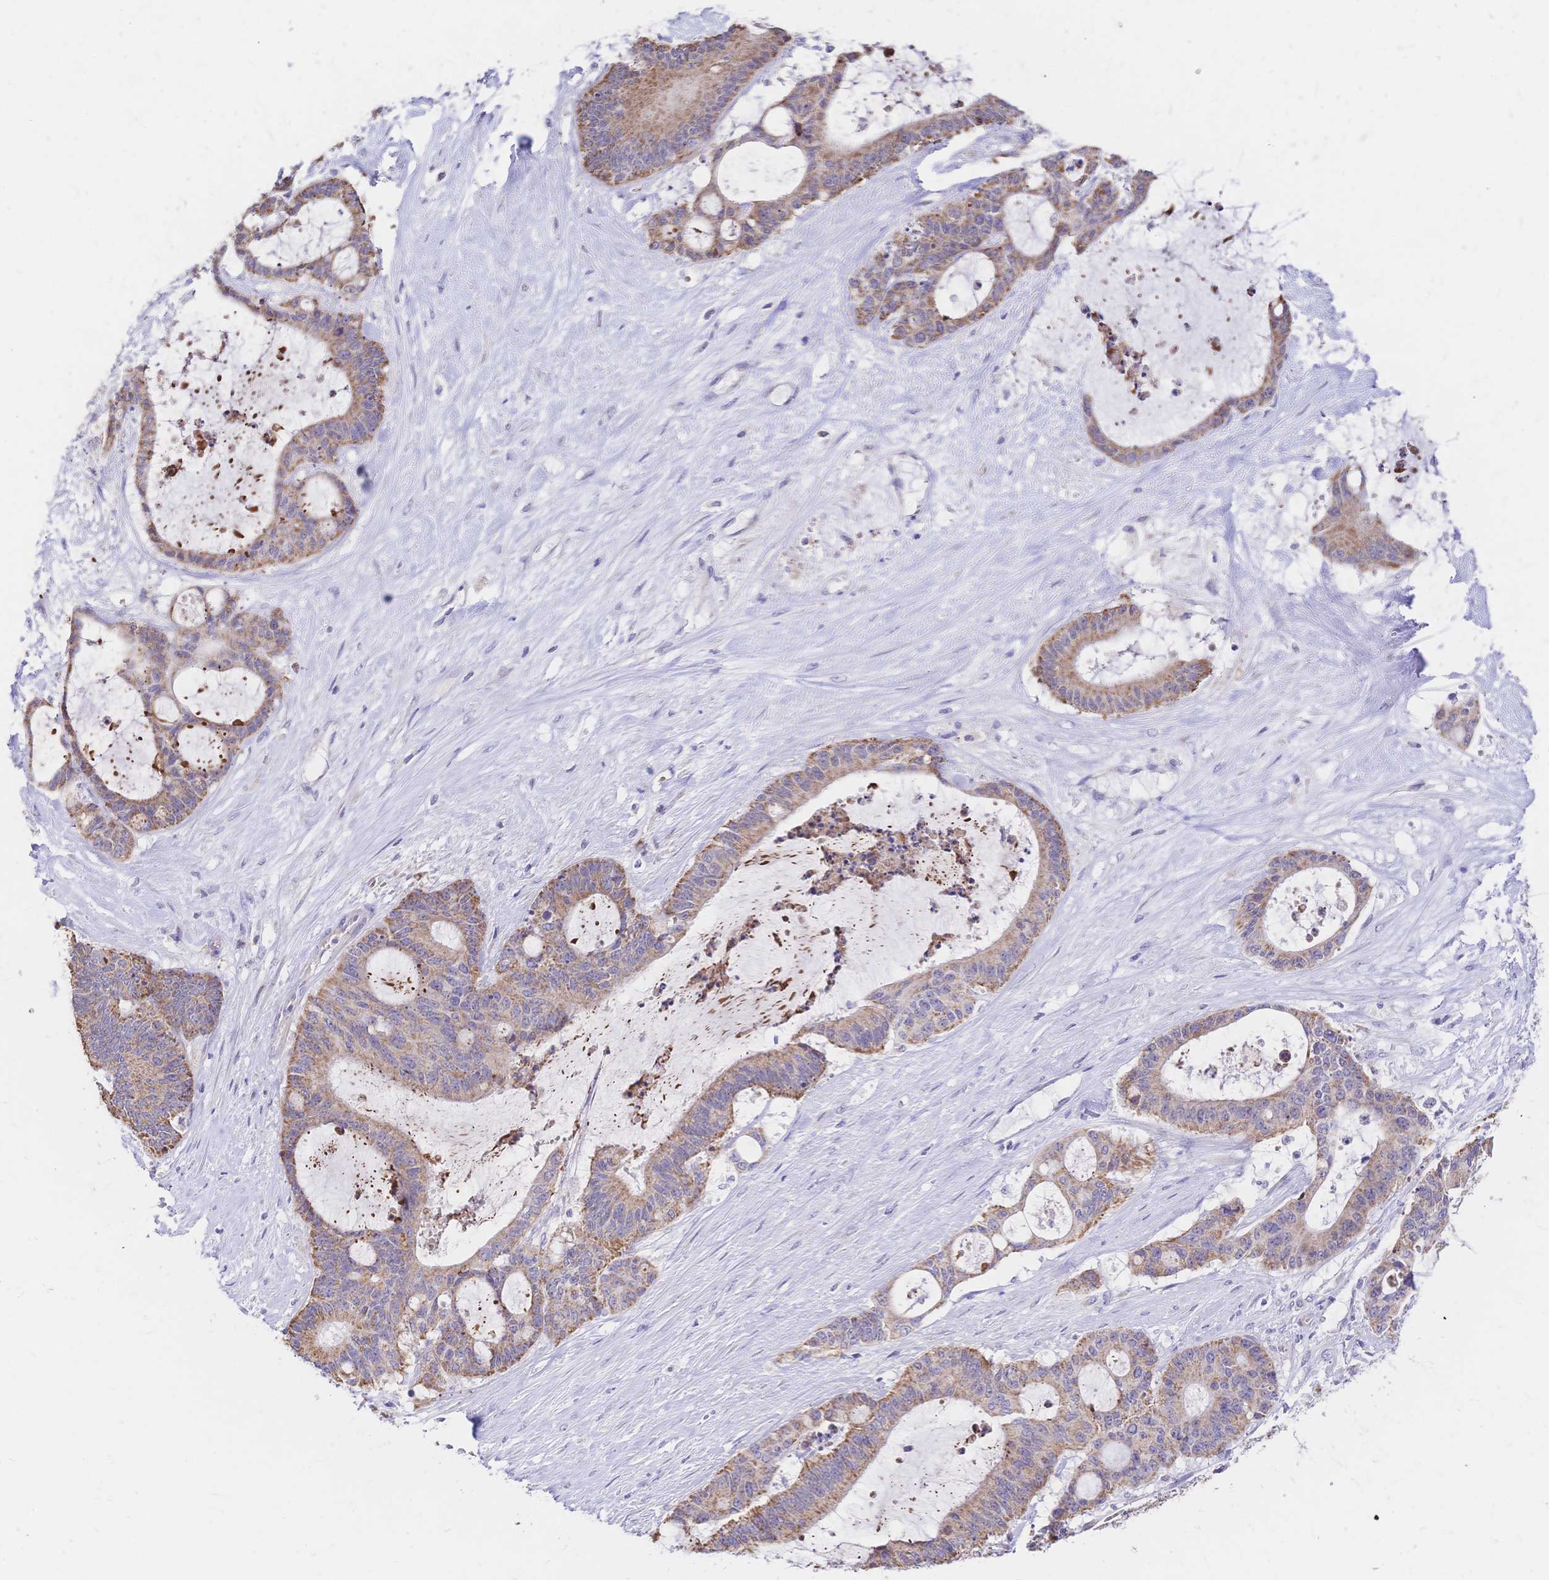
{"staining": {"intensity": "moderate", "quantity": ">75%", "location": "cytoplasmic/membranous"}, "tissue": "liver cancer", "cell_type": "Tumor cells", "image_type": "cancer", "snomed": [{"axis": "morphology", "description": "Normal tissue, NOS"}, {"axis": "morphology", "description": "Cholangiocarcinoma"}, {"axis": "topography", "description": "Liver"}, {"axis": "topography", "description": "Peripheral nerve tissue"}], "caption": "High-magnification brightfield microscopy of liver cholangiocarcinoma stained with DAB (3,3'-diaminobenzidine) (brown) and counterstained with hematoxylin (blue). tumor cells exhibit moderate cytoplasmic/membranous staining is present in approximately>75% of cells.", "gene": "CLEC18B", "patient": {"sex": "female", "age": 73}}